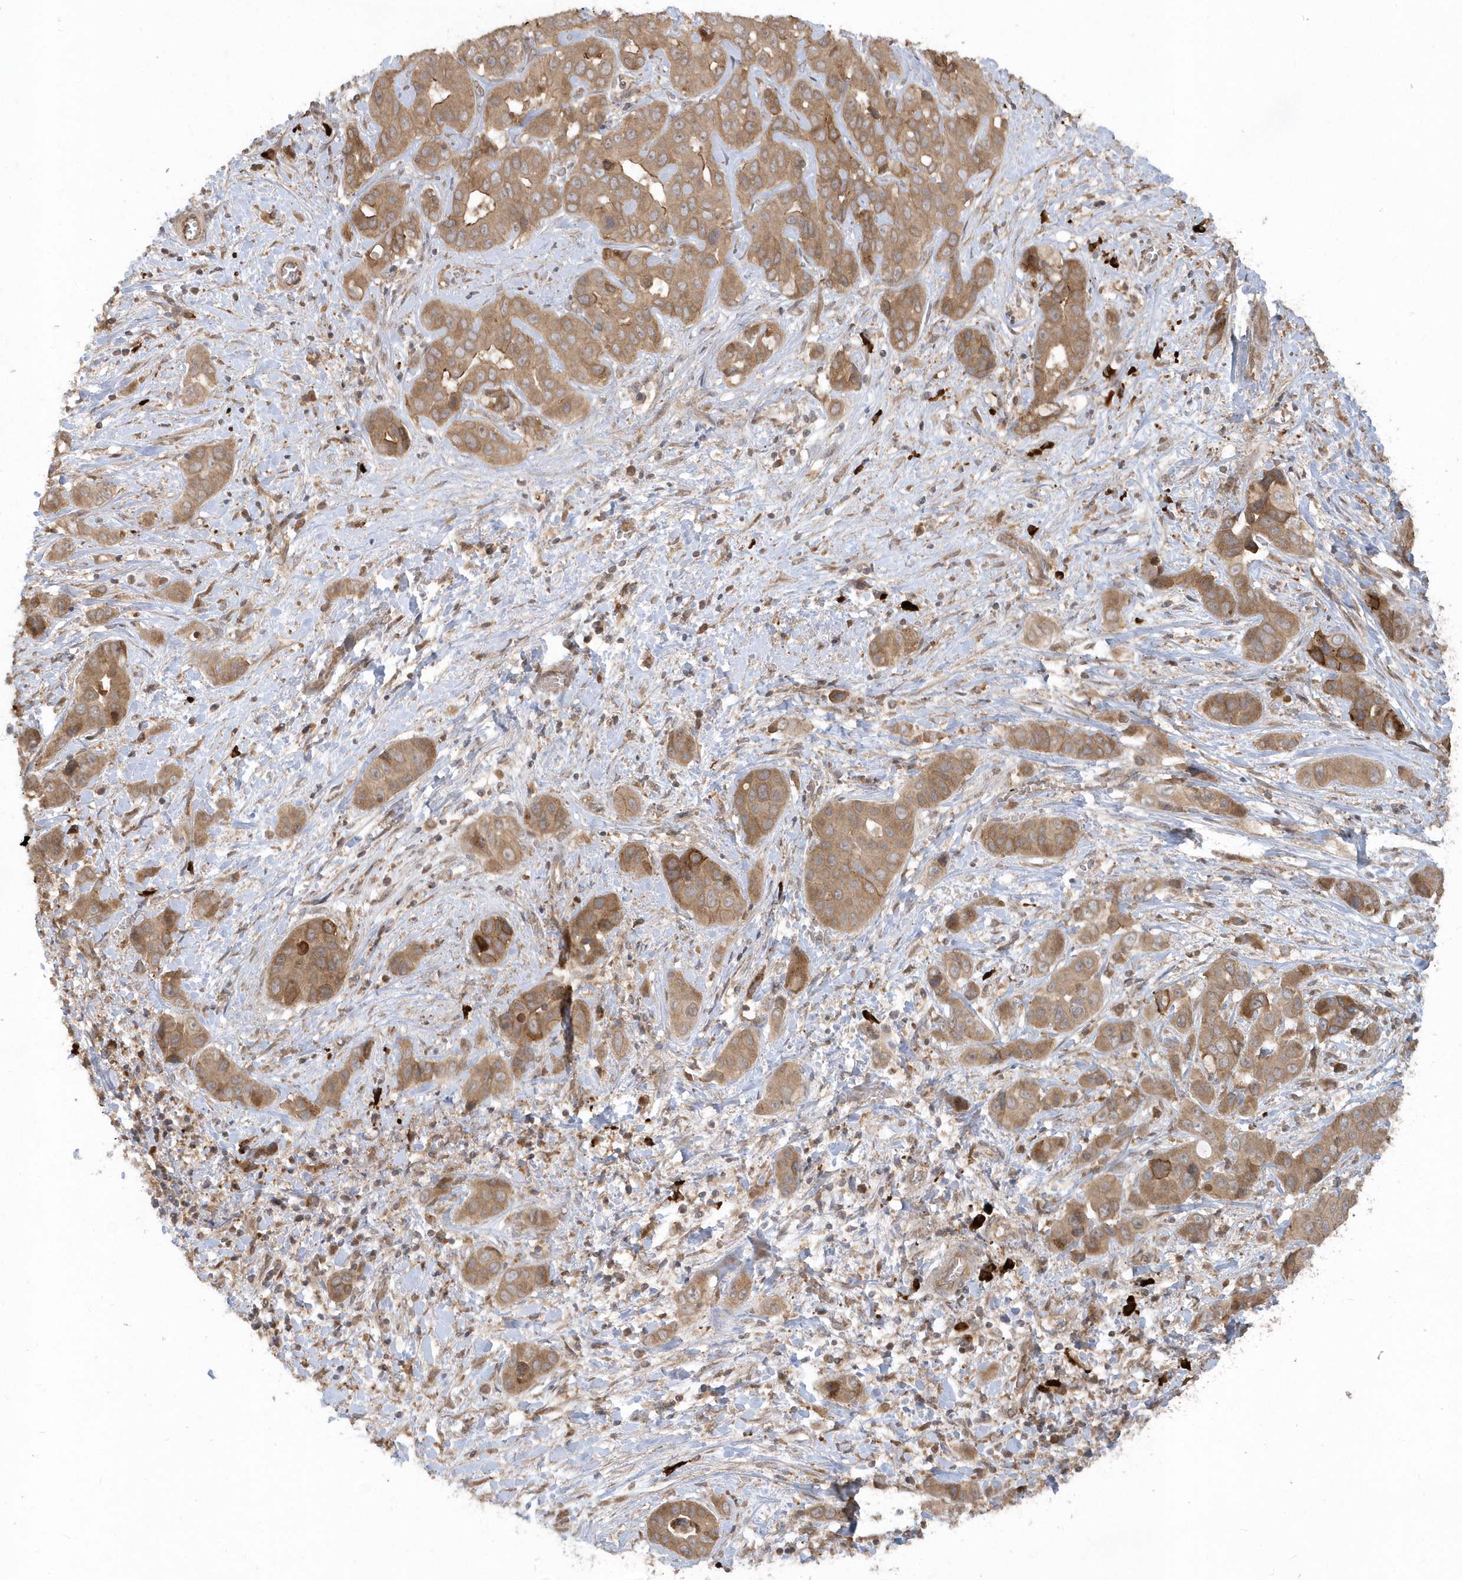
{"staining": {"intensity": "moderate", "quantity": ">75%", "location": "cytoplasmic/membranous"}, "tissue": "liver cancer", "cell_type": "Tumor cells", "image_type": "cancer", "snomed": [{"axis": "morphology", "description": "Cholangiocarcinoma"}, {"axis": "topography", "description": "Liver"}], "caption": "Immunohistochemistry (IHC) image of neoplastic tissue: human liver cancer (cholangiocarcinoma) stained using IHC reveals medium levels of moderate protein expression localized specifically in the cytoplasmic/membranous of tumor cells, appearing as a cytoplasmic/membranous brown color.", "gene": "HERPUD1", "patient": {"sex": "female", "age": 52}}